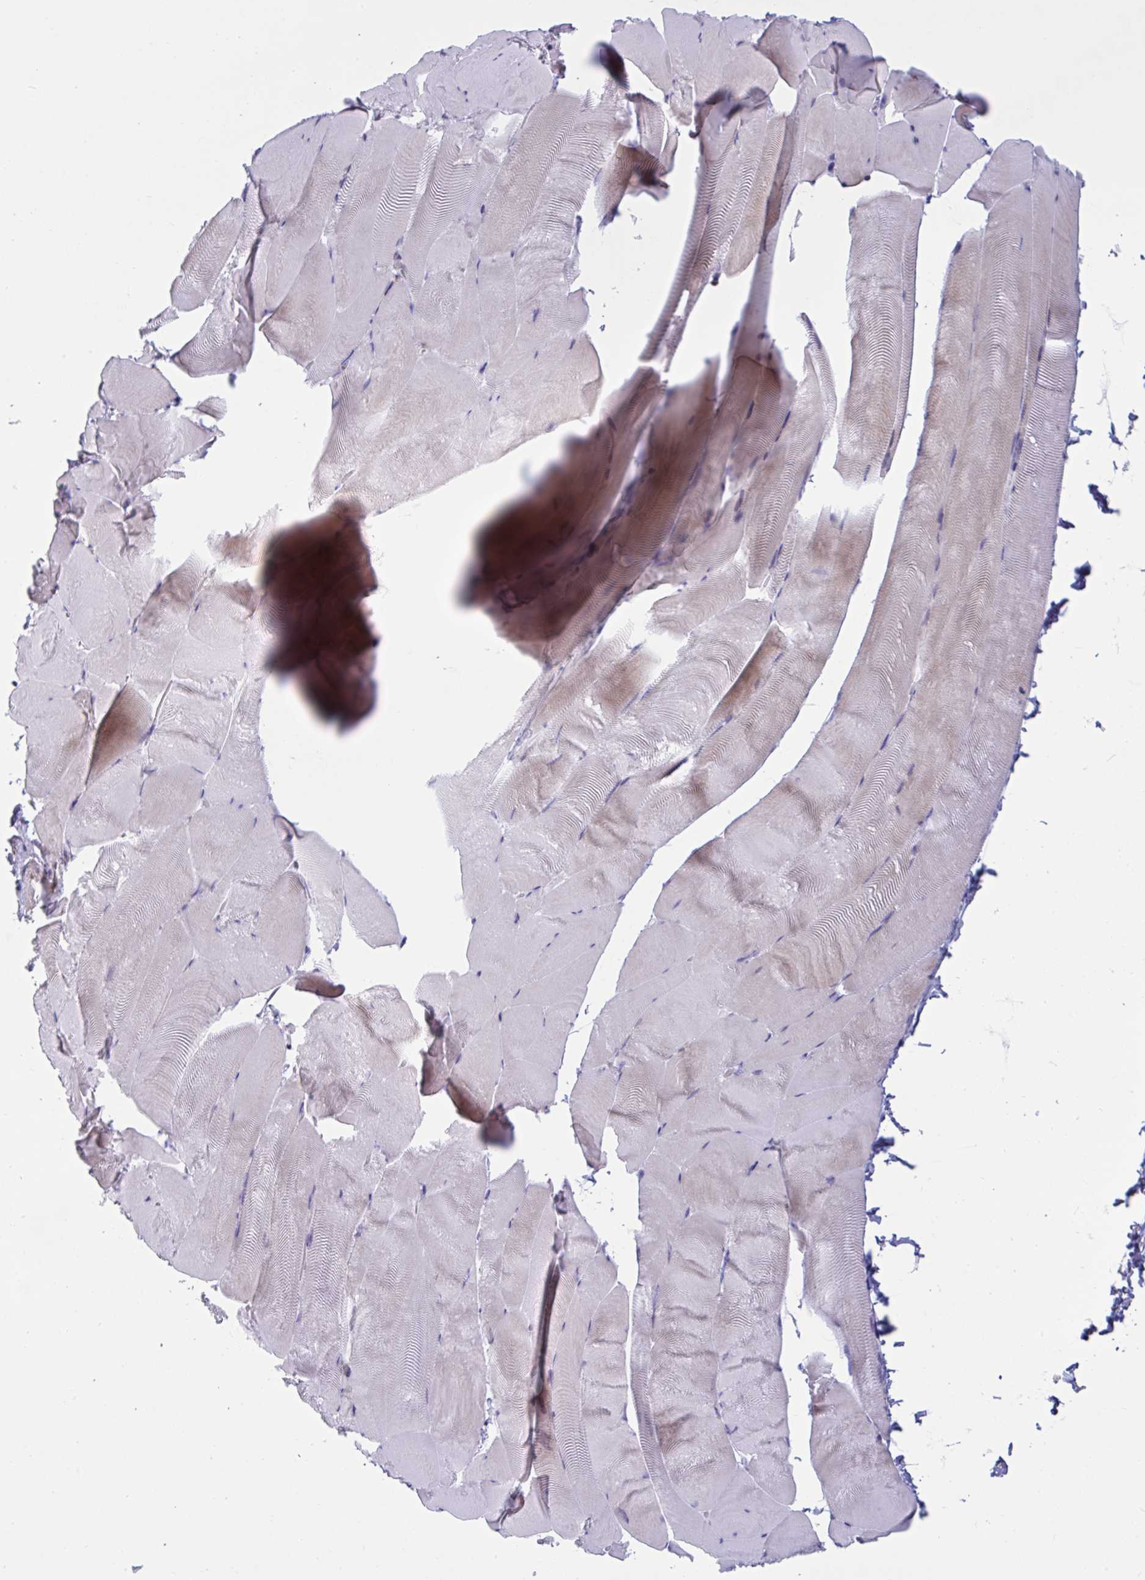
{"staining": {"intensity": "weak", "quantity": "<25%", "location": "cytoplasmic/membranous"}, "tissue": "skeletal muscle", "cell_type": "Myocytes", "image_type": "normal", "snomed": [{"axis": "morphology", "description": "Normal tissue, NOS"}, {"axis": "topography", "description": "Skeletal muscle"}], "caption": "IHC of unremarkable skeletal muscle displays no expression in myocytes.", "gene": "DOCK11", "patient": {"sex": "female", "age": 64}}